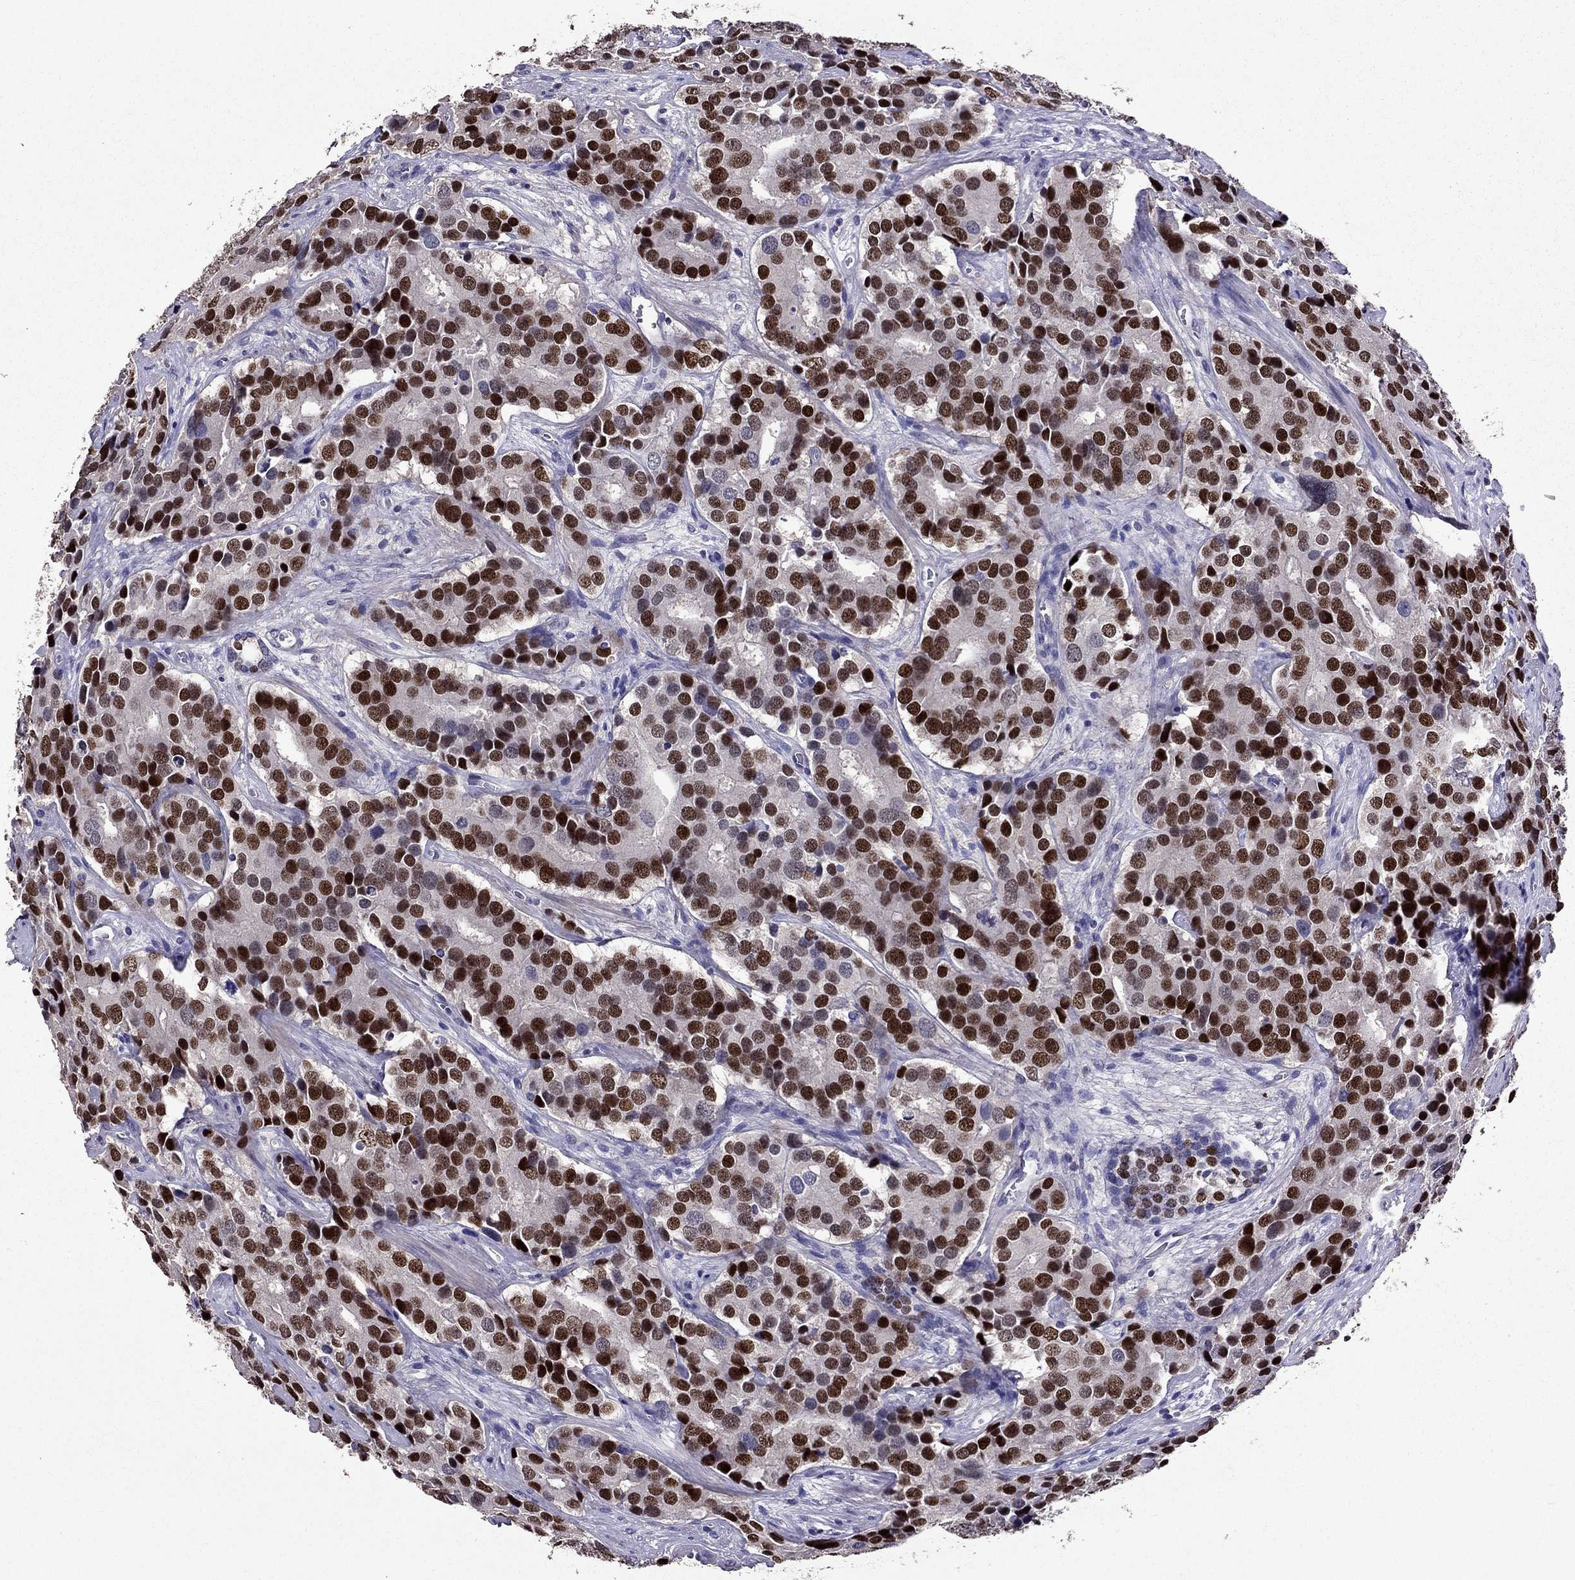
{"staining": {"intensity": "strong", "quantity": ">75%", "location": "nuclear"}, "tissue": "prostate cancer", "cell_type": "Tumor cells", "image_type": "cancer", "snomed": [{"axis": "morphology", "description": "Adenocarcinoma, NOS"}, {"axis": "topography", "description": "Prostate and seminal vesicle, NOS"}], "caption": "Protein expression analysis of human adenocarcinoma (prostate) reveals strong nuclear staining in about >75% of tumor cells.", "gene": "NKX3-1", "patient": {"sex": "male", "age": 63}}